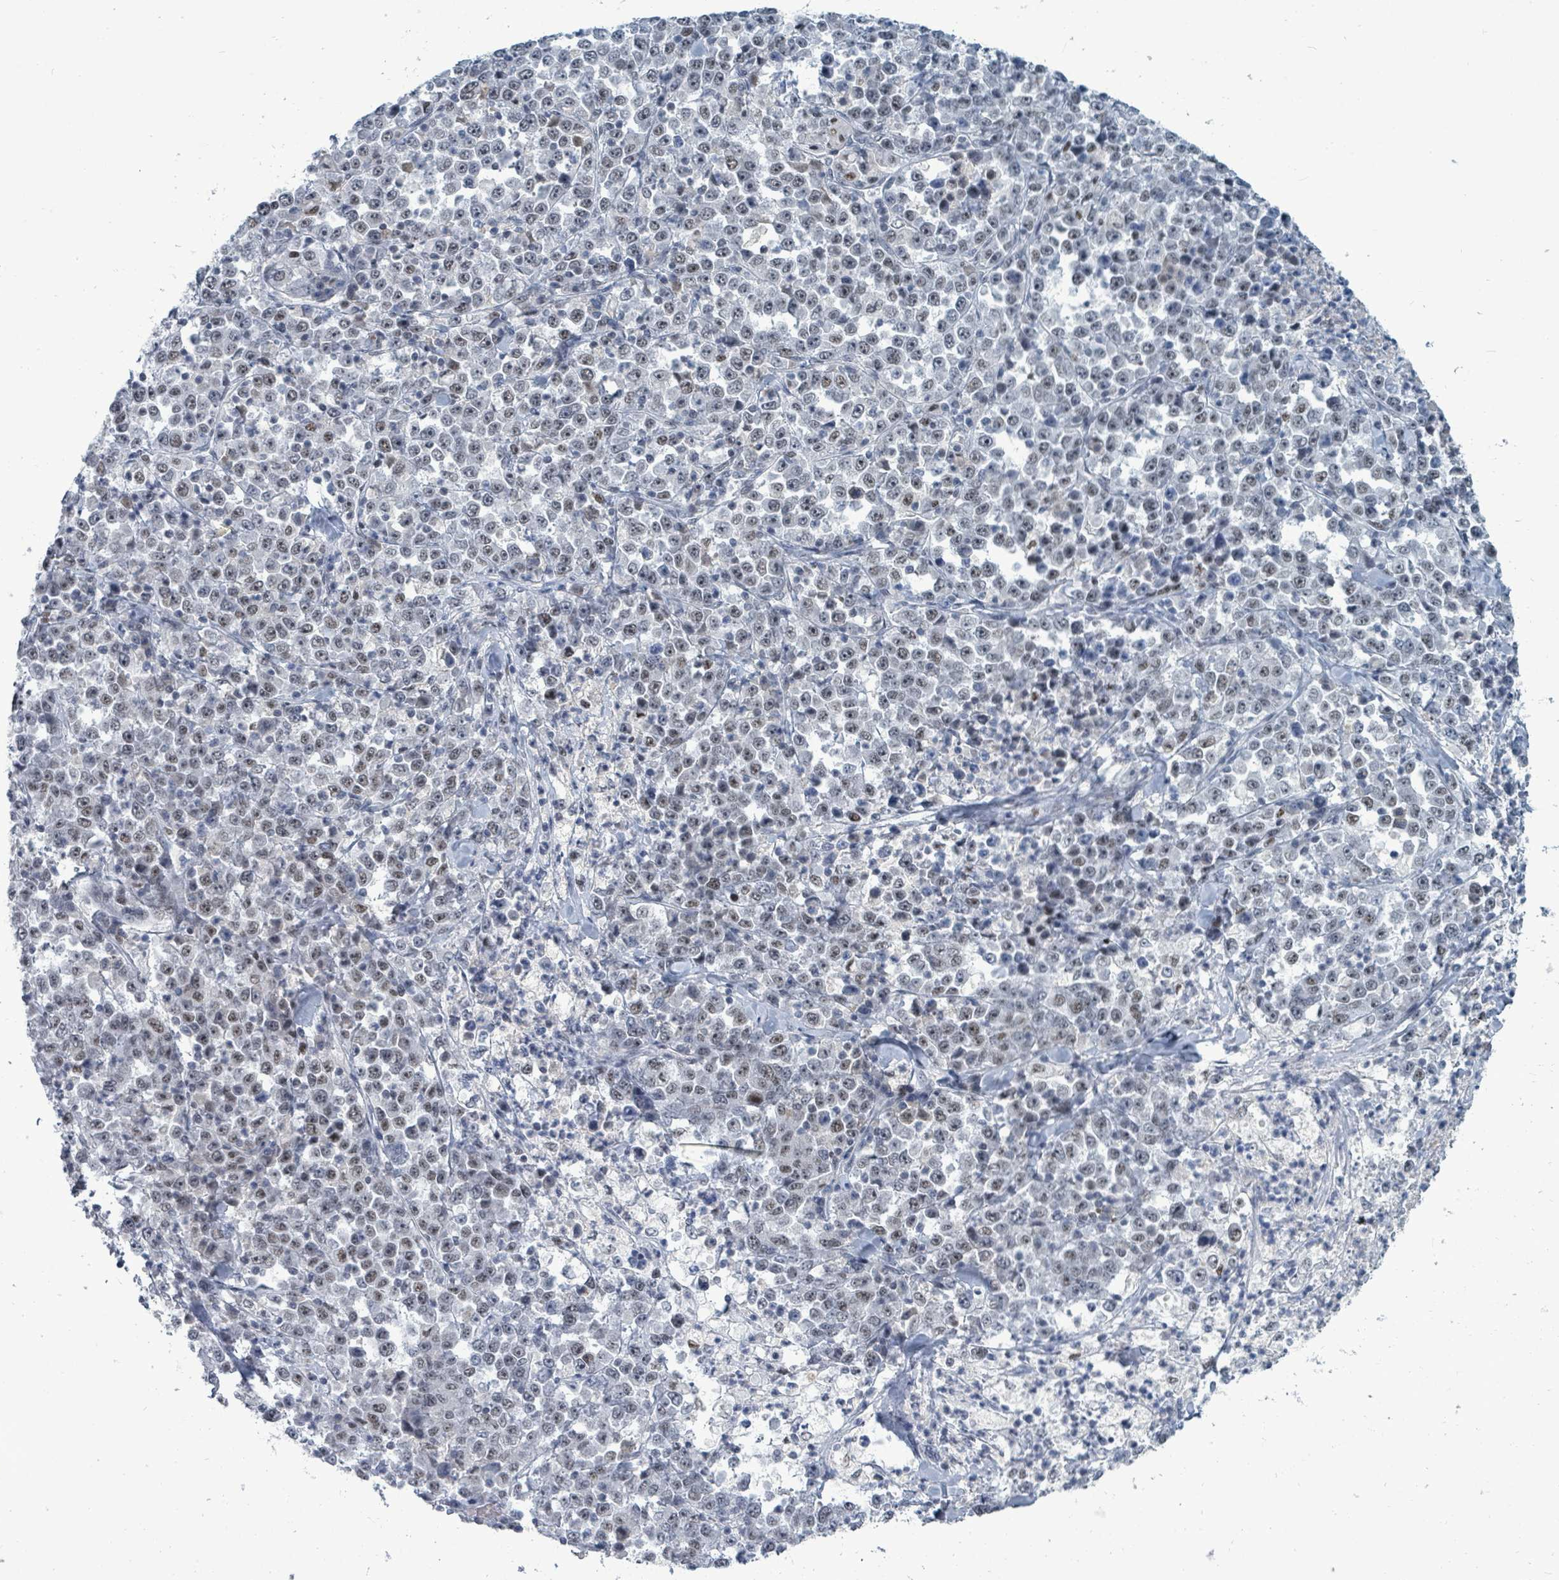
{"staining": {"intensity": "weak", "quantity": "25%-75%", "location": "nuclear"}, "tissue": "stomach cancer", "cell_type": "Tumor cells", "image_type": "cancer", "snomed": [{"axis": "morphology", "description": "Normal tissue, NOS"}, {"axis": "morphology", "description": "Adenocarcinoma, NOS"}, {"axis": "topography", "description": "Stomach, upper"}, {"axis": "topography", "description": "Stomach"}], "caption": "A histopathology image showing weak nuclear positivity in approximately 25%-75% of tumor cells in stomach adenocarcinoma, as visualized by brown immunohistochemical staining.", "gene": "UCK1", "patient": {"sex": "male", "age": 59}}